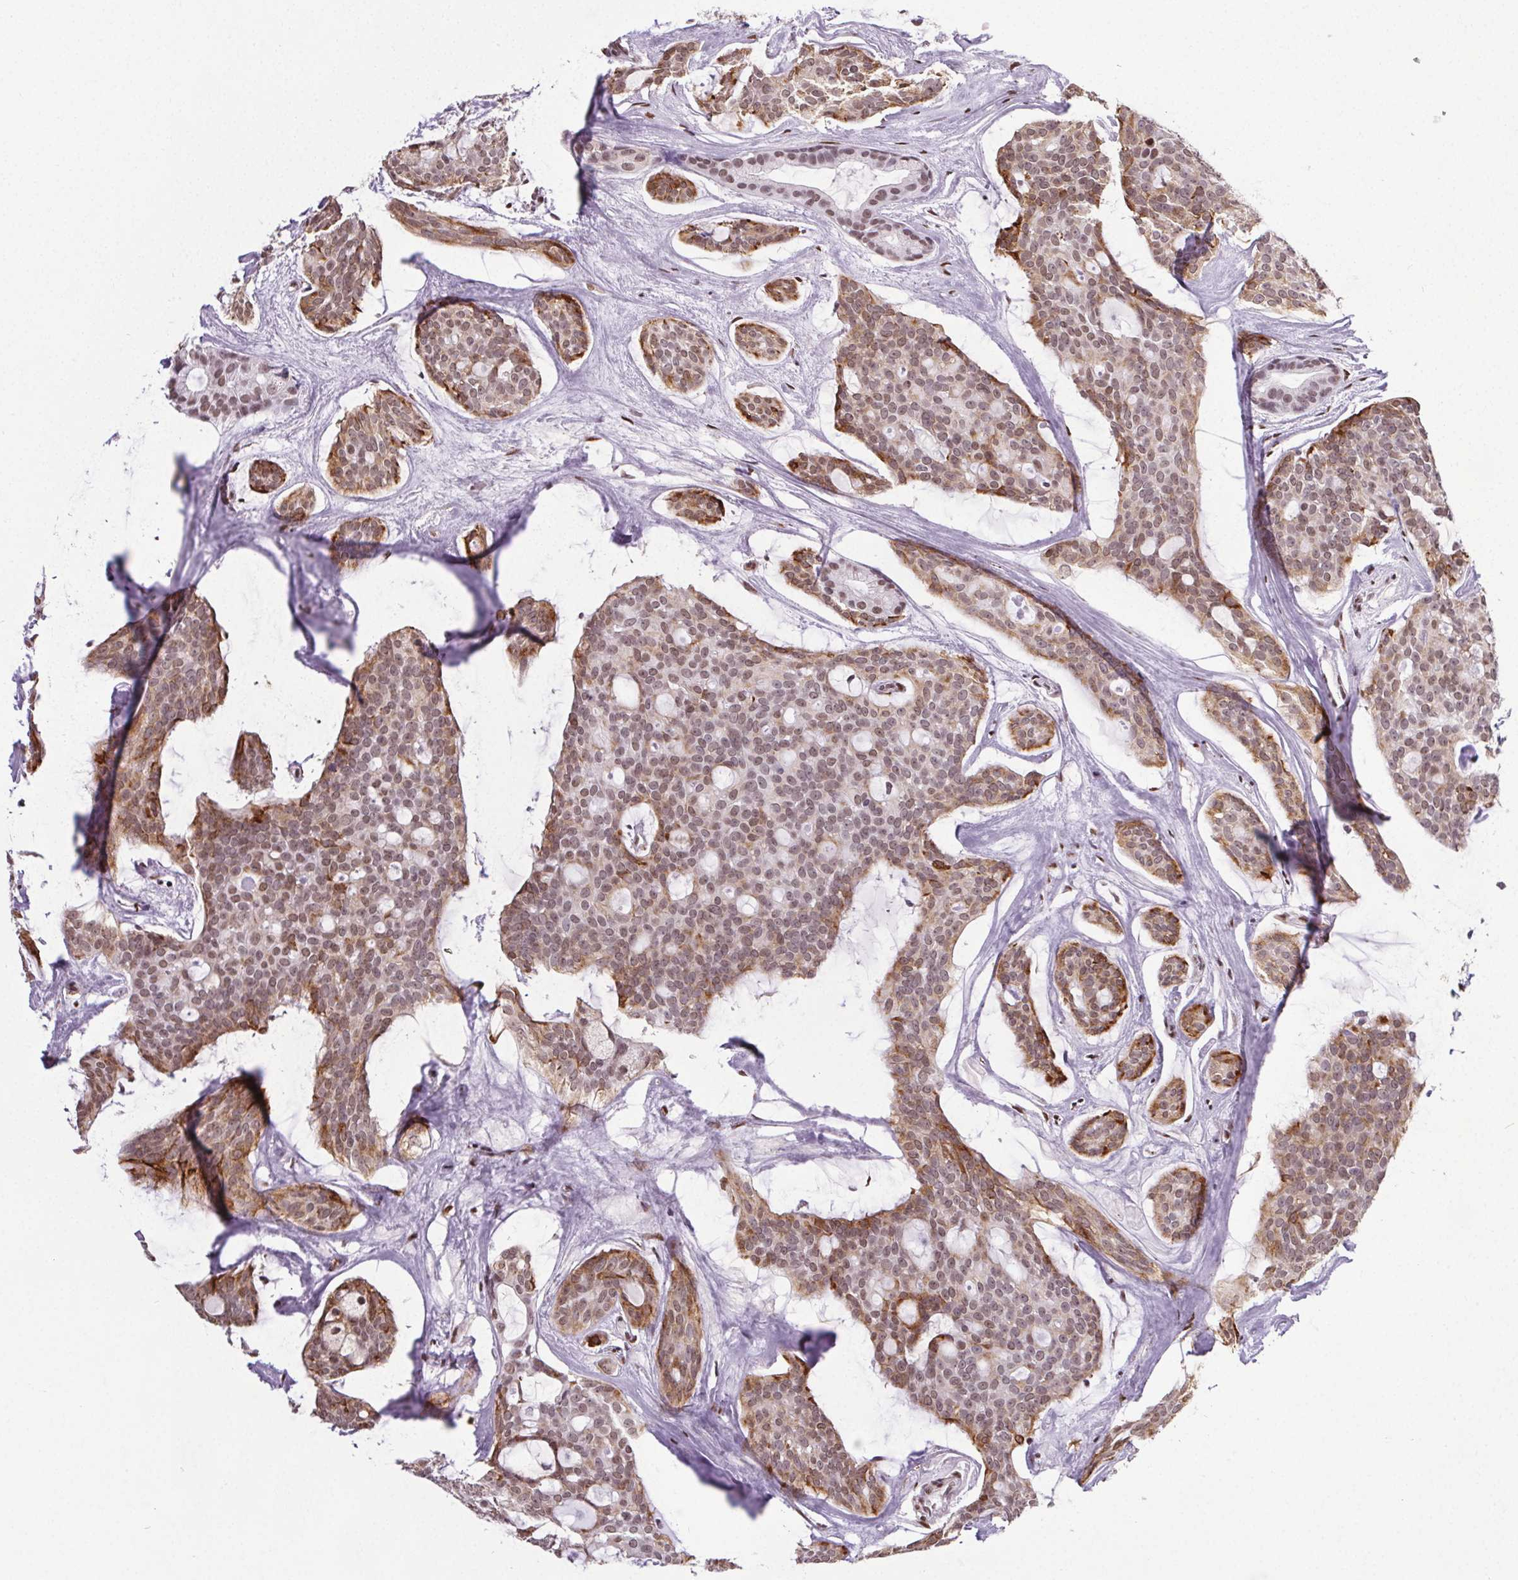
{"staining": {"intensity": "weak", "quantity": ">75%", "location": "cytoplasmic/membranous,nuclear"}, "tissue": "head and neck cancer", "cell_type": "Tumor cells", "image_type": "cancer", "snomed": [{"axis": "morphology", "description": "Adenocarcinoma, NOS"}, {"axis": "topography", "description": "Head-Neck"}], "caption": "Immunohistochemical staining of human head and neck cancer displays low levels of weak cytoplasmic/membranous and nuclear protein positivity in about >75% of tumor cells.", "gene": "GP6", "patient": {"sex": "male", "age": 66}}